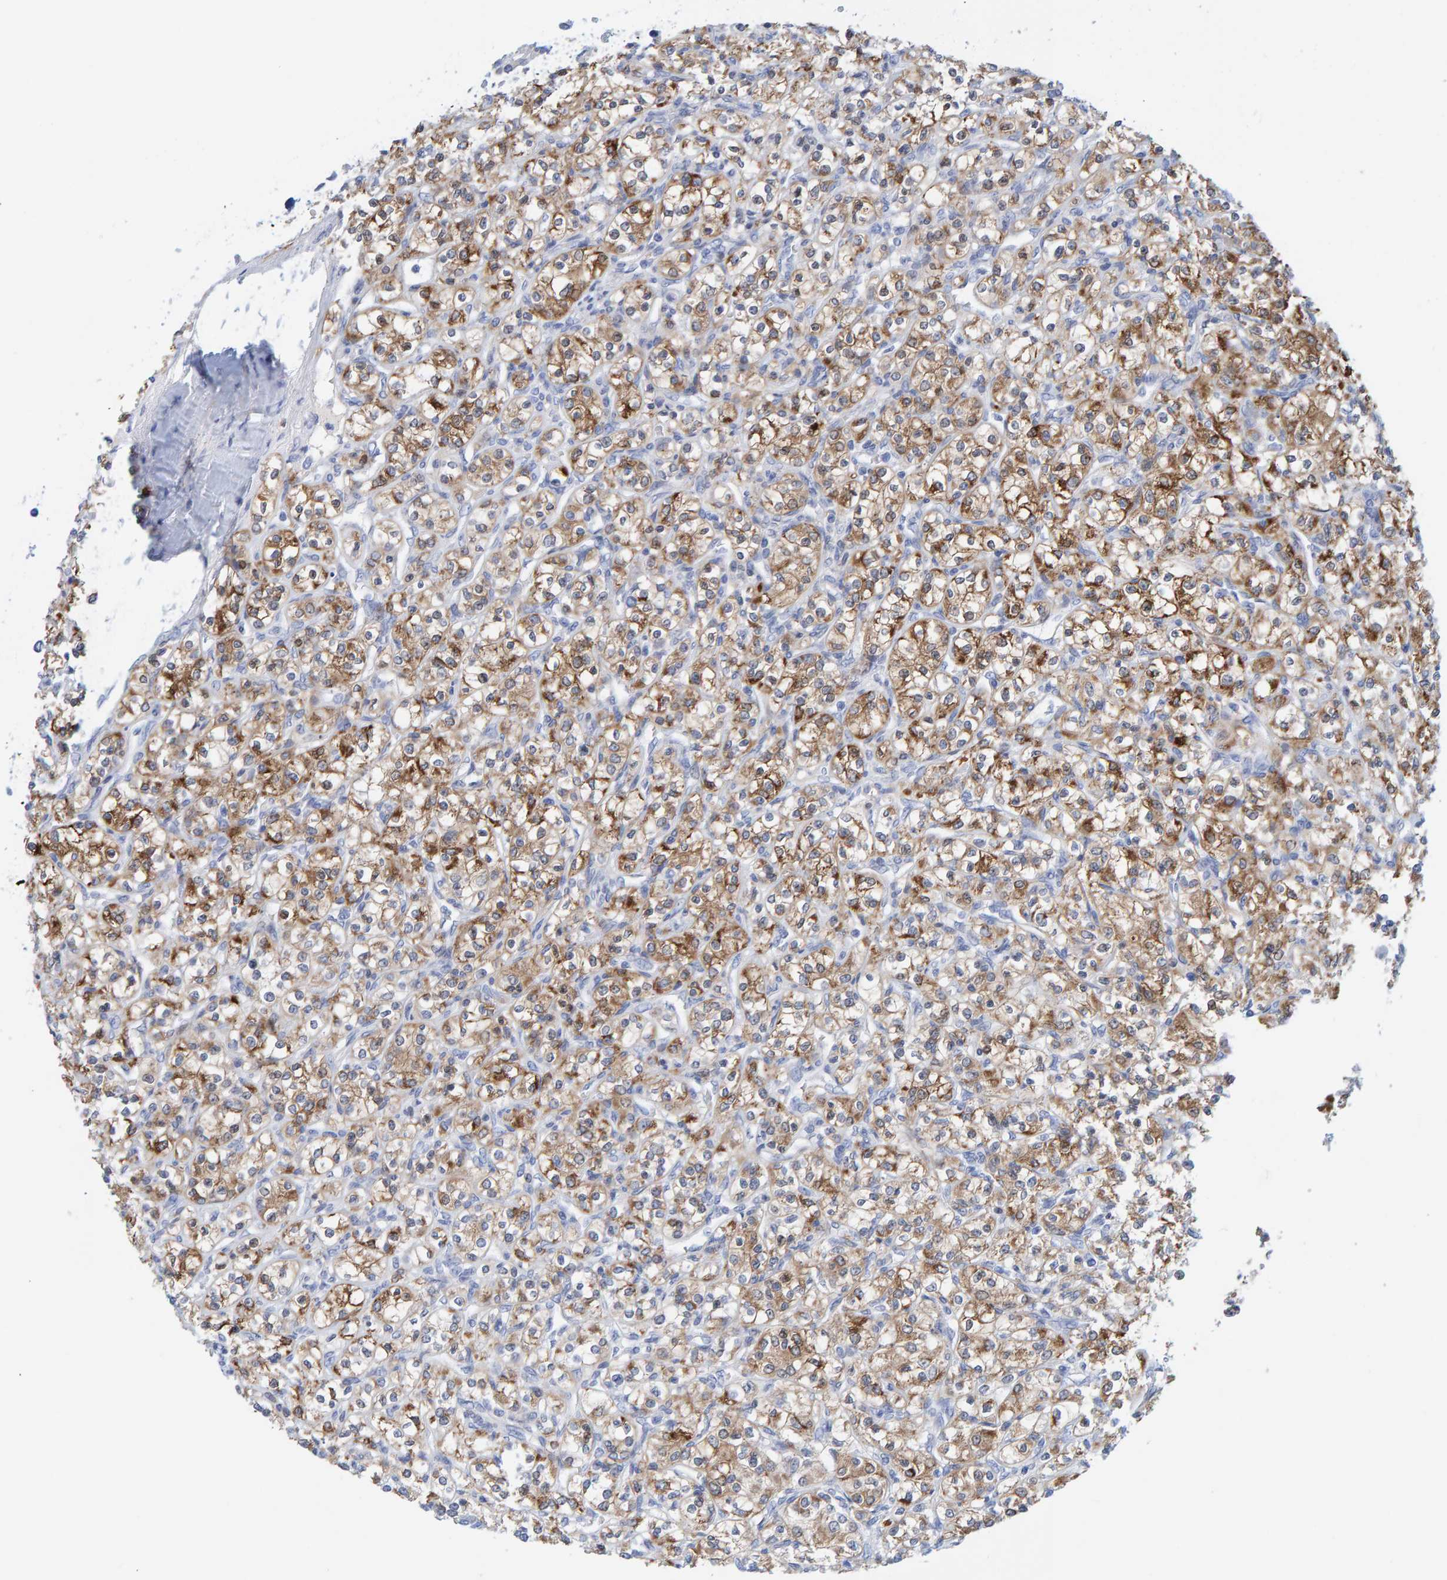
{"staining": {"intensity": "moderate", "quantity": ">75%", "location": "cytoplasmic/membranous"}, "tissue": "renal cancer", "cell_type": "Tumor cells", "image_type": "cancer", "snomed": [{"axis": "morphology", "description": "Adenocarcinoma, NOS"}, {"axis": "topography", "description": "Kidney"}], "caption": "A brown stain shows moderate cytoplasmic/membranous expression of a protein in human adenocarcinoma (renal) tumor cells.", "gene": "KLHL11", "patient": {"sex": "male", "age": 77}}